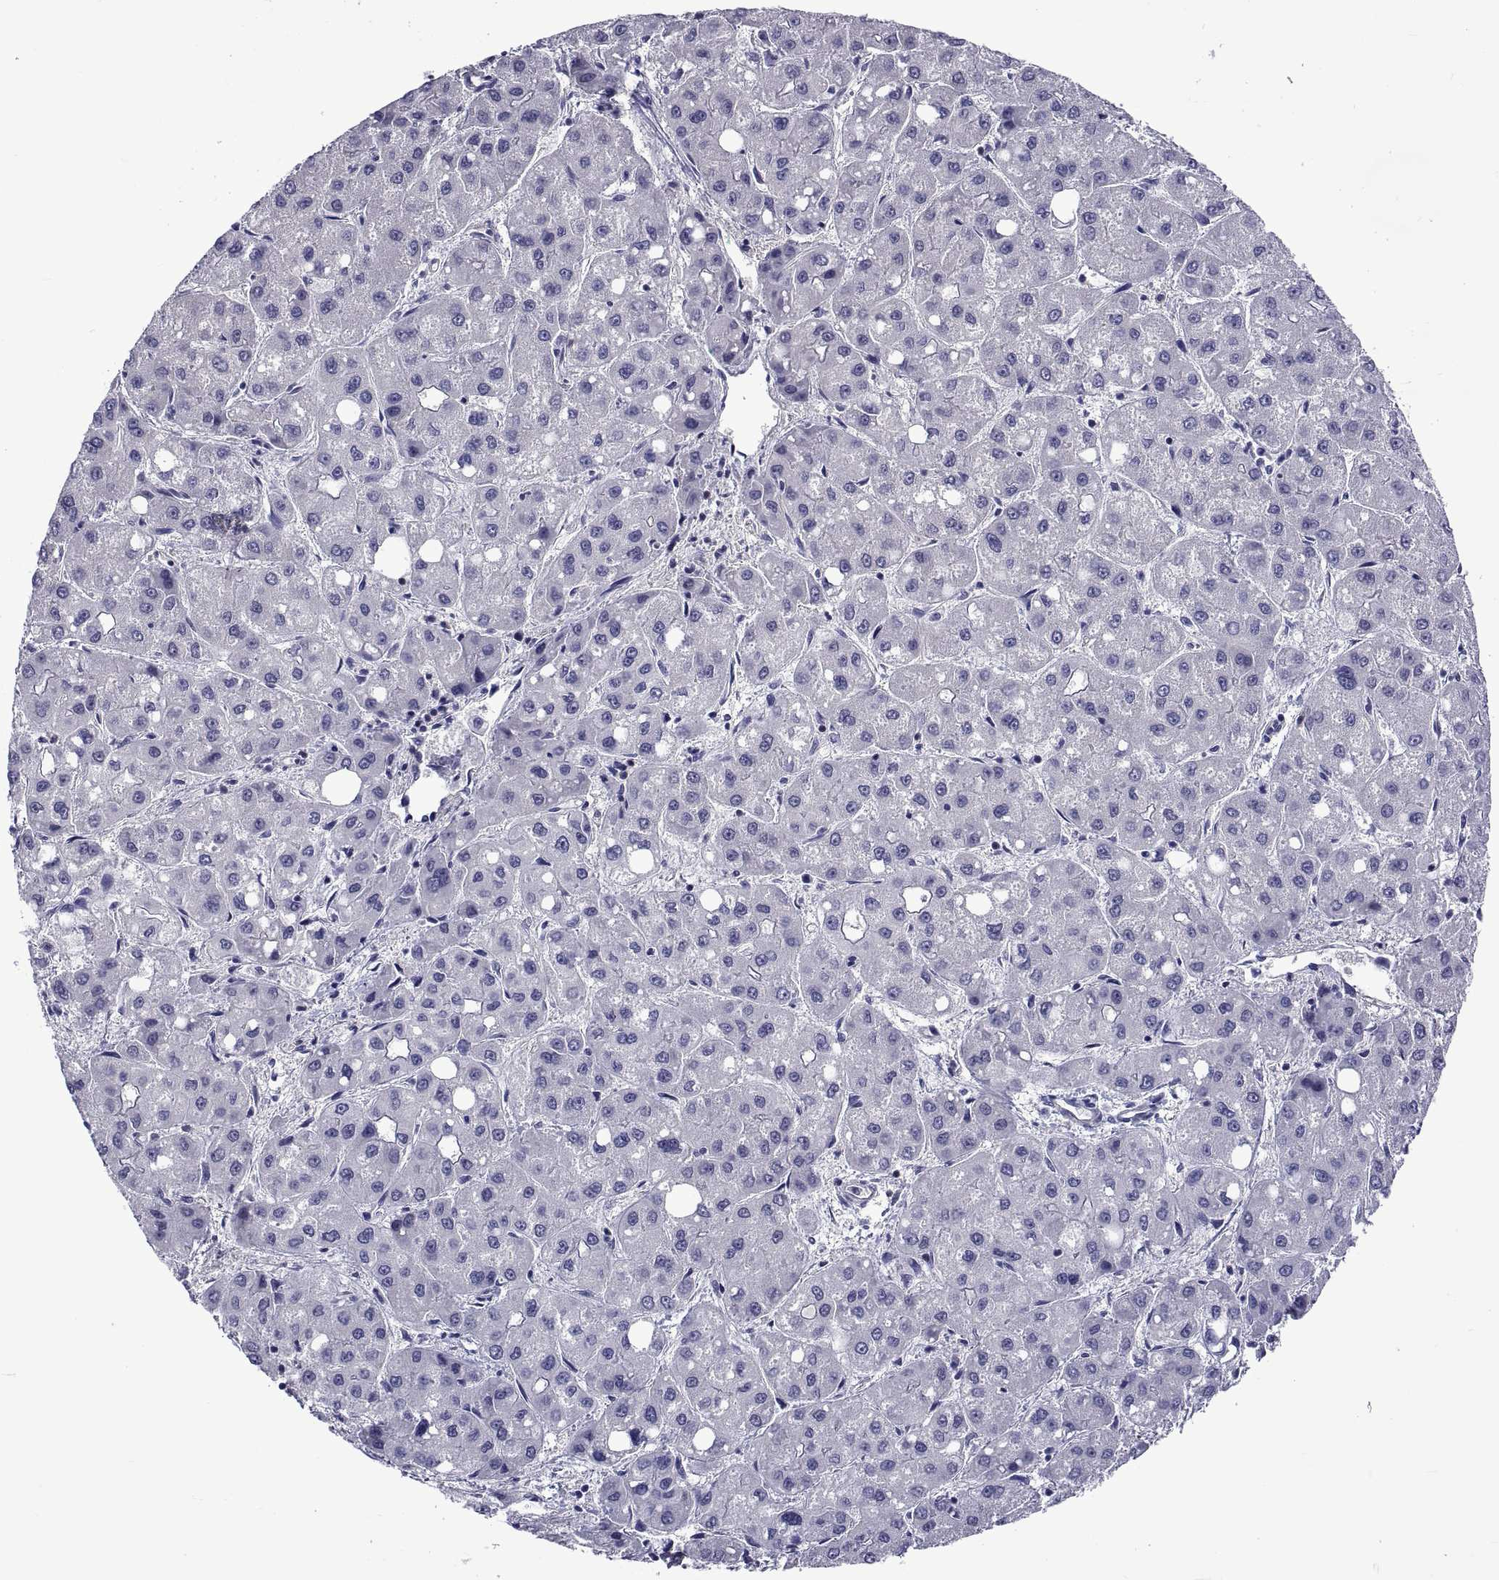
{"staining": {"intensity": "negative", "quantity": "none", "location": "none"}, "tissue": "liver cancer", "cell_type": "Tumor cells", "image_type": "cancer", "snomed": [{"axis": "morphology", "description": "Carcinoma, Hepatocellular, NOS"}, {"axis": "topography", "description": "Liver"}], "caption": "High magnification brightfield microscopy of liver cancer stained with DAB (brown) and counterstained with hematoxylin (blue): tumor cells show no significant positivity.", "gene": "LCN9", "patient": {"sex": "male", "age": 73}}